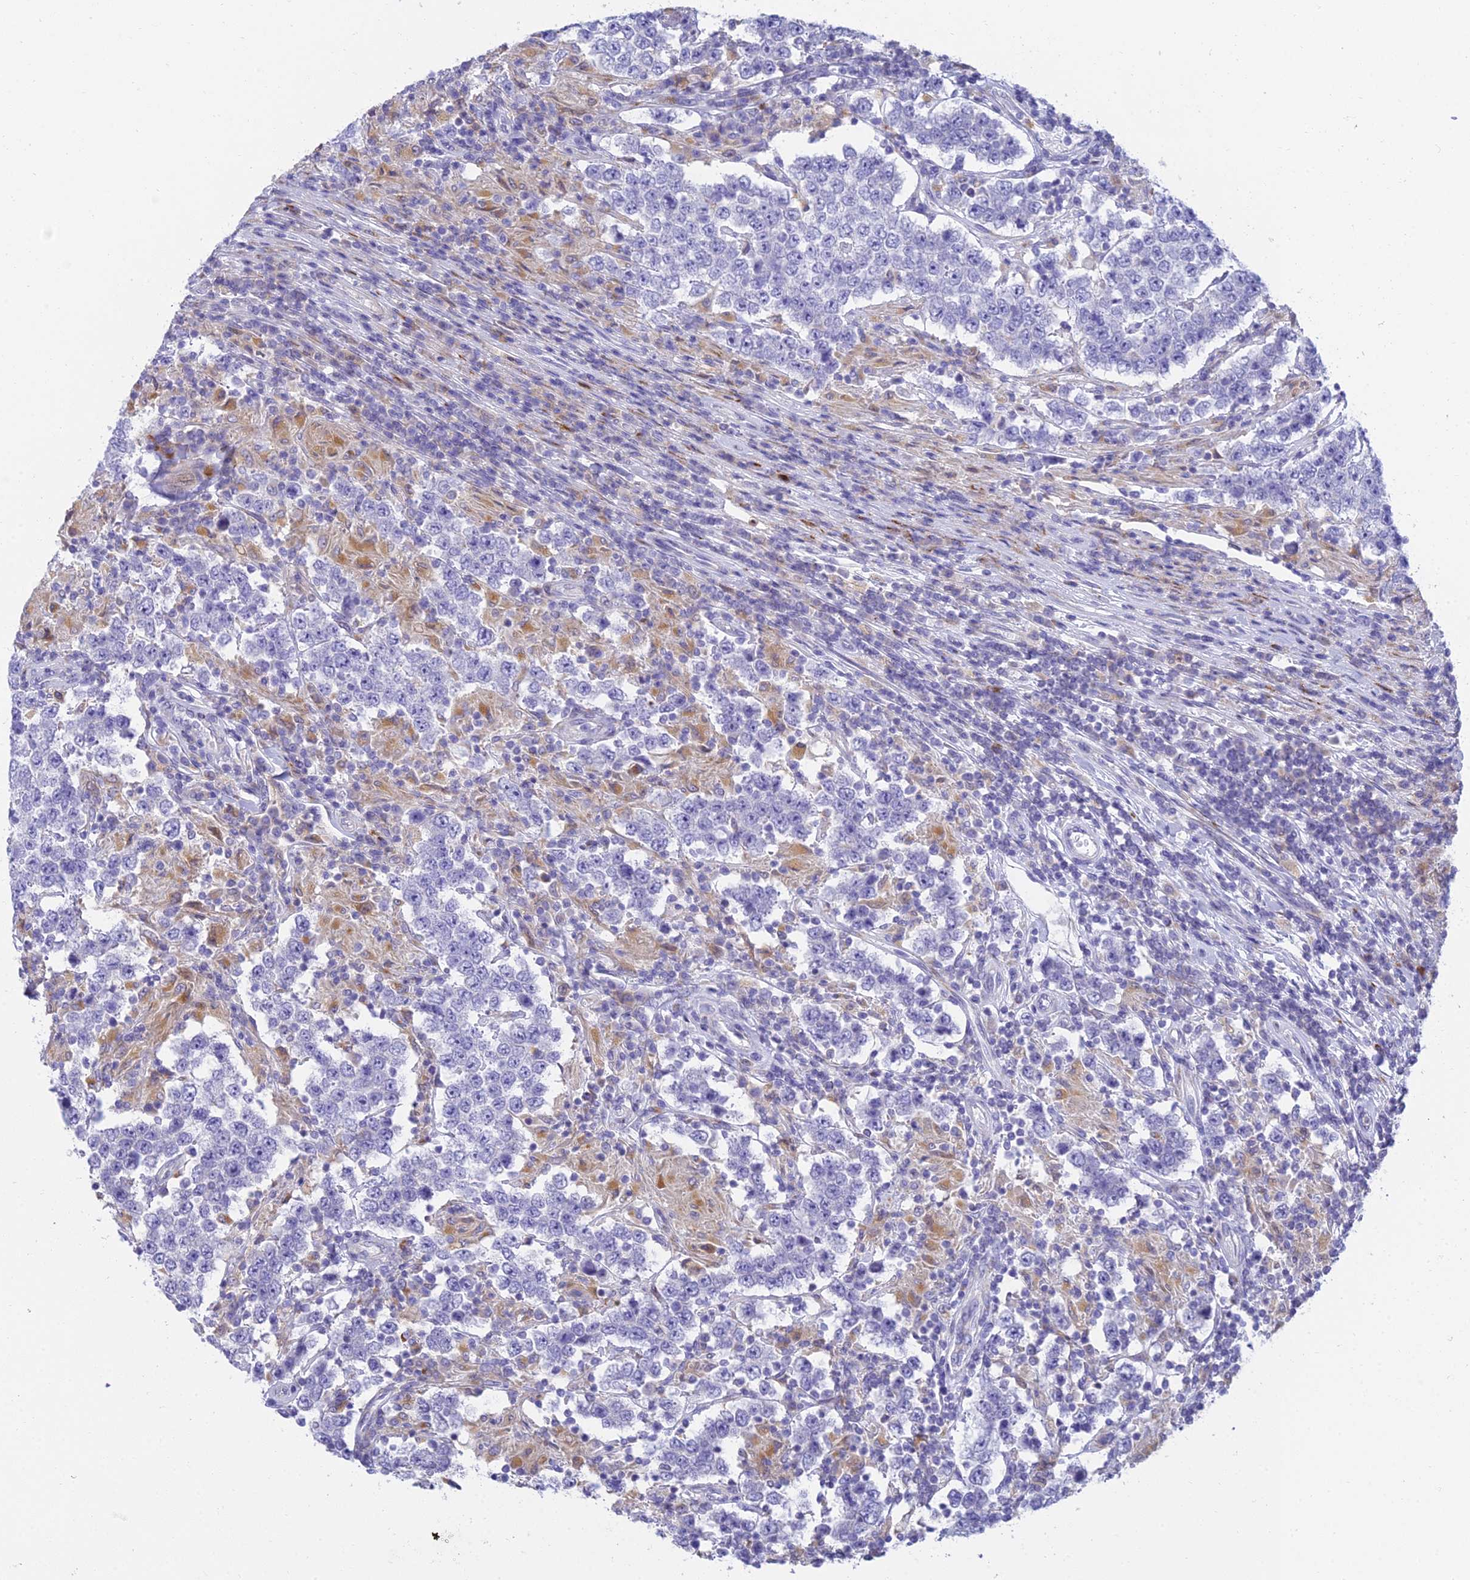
{"staining": {"intensity": "negative", "quantity": "none", "location": "none"}, "tissue": "testis cancer", "cell_type": "Tumor cells", "image_type": "cancer", "snomed": [{"axis": "morphology", "description": "Normal tissue, NOS"}, {"axis": "morphology", "description": "Urothelial carcinoma, High grade"}, {"axis": "morphology", "description": "Seminoma, NOS"}, {"axis": "morphology", "description": "Carcinoma, Embryonal, NOS"}, {"axis": "topography", "description": "Urinary bladder"}, {"axis": "topography", "description": "Testis"}], "caption": "A high-resolution photomicrograph shows immunohistochemistry (IHC) staining of testis cancer, which reveals no significant positivity in tumor cells. (Immunohistochemistry (ihc), brightfield microscopy, high magnification).", "gene": "CLCN7", "patient": {"sex": "male", "age": 41}}